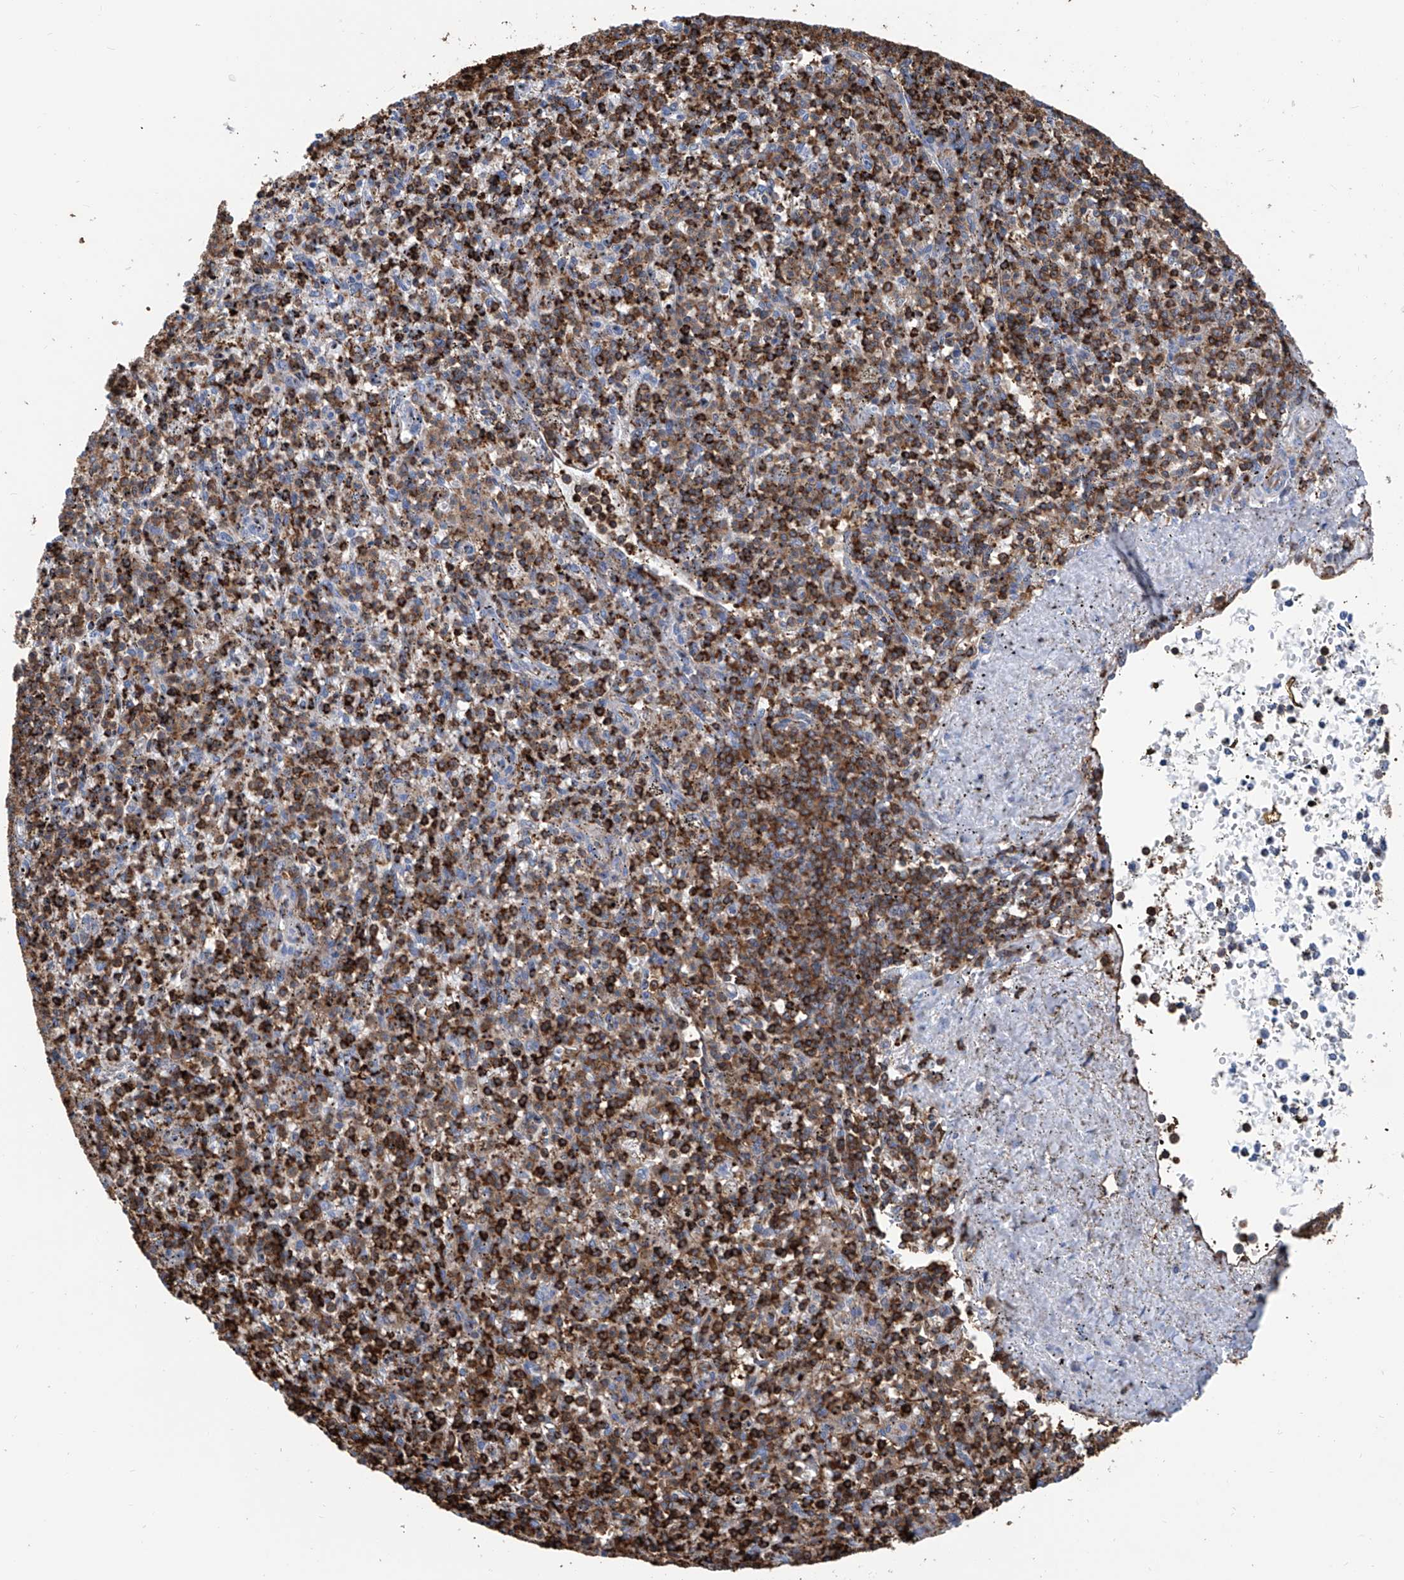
{"staining": {"intensity": "strong", "quantity": ">75%", "location": "cytoplasmic/membranous"}, "tissue": "spleen", "cell_type": "Cells in red pulp", "image_type": "normal", "snomed": [{"axis": "morphology", "description": "Normal tissue, NOS"}, {"axis": "topography", "description": "Spleen"}], "caption": "IHC of benign spleen exhibits high levels of strong cytoplasmic/membranous positivity in about >75% of cells in red pulp. Nuclei are stained in blue.", "gene": "ZNF484", "patient": {"sex": "male", "age": 72}}